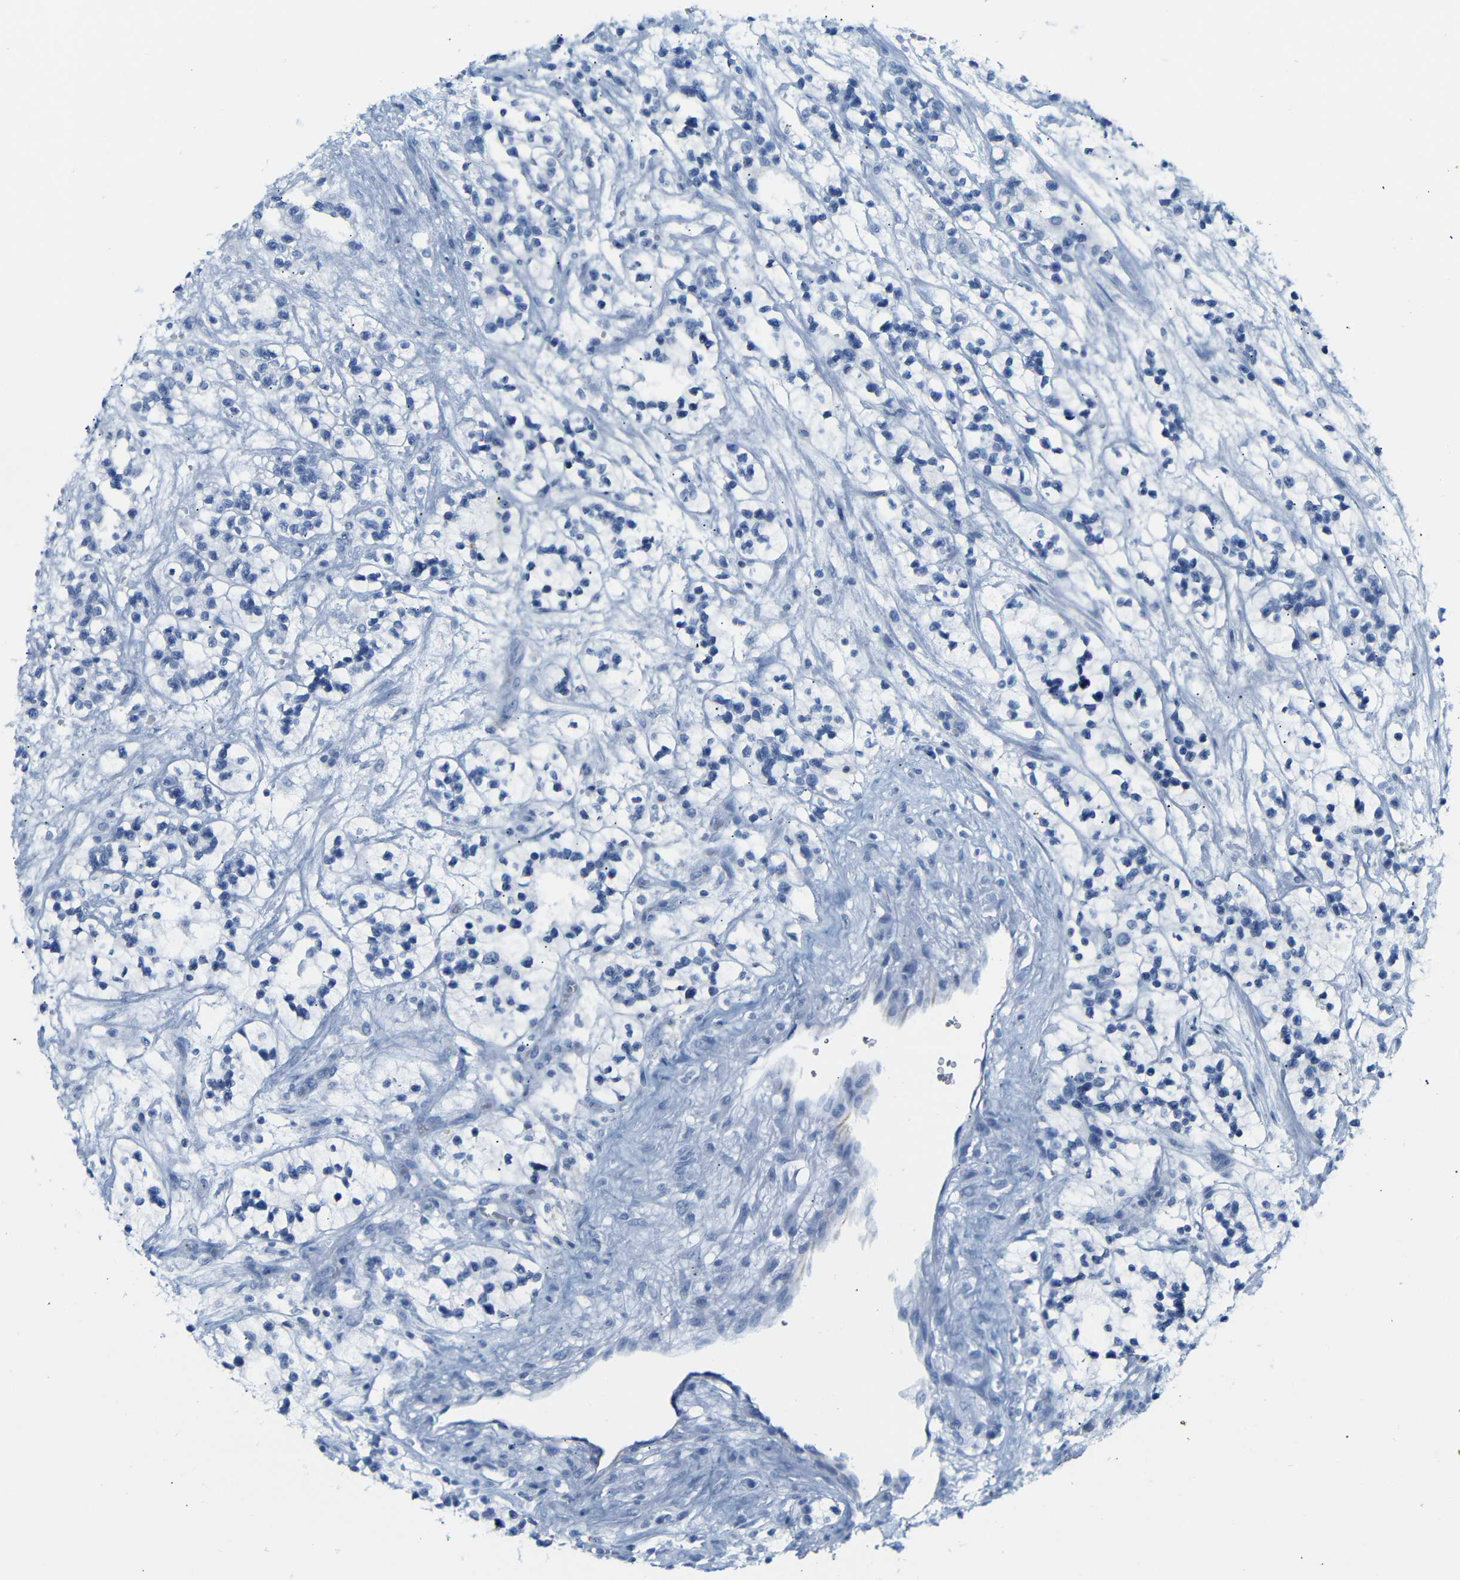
{"staining": {"intensity": "negative", "quantity": "none", "location": "none"}, "tissue": "renal cancer", "cell_type": "Tumor cells", "image_type": "cancer", "snomed": [{"axis": "morphology", "description": "Adenocarcinoma, NOS"}, {"axis": "topography", "description": "Kidney"}], "caption": "Adenocarcinoma (renal) was stained to show a protein in brown. There is no significant staining in tumor cells.", "gene": "DYNAP", "patient": {"sex": "female", "age": 57}}